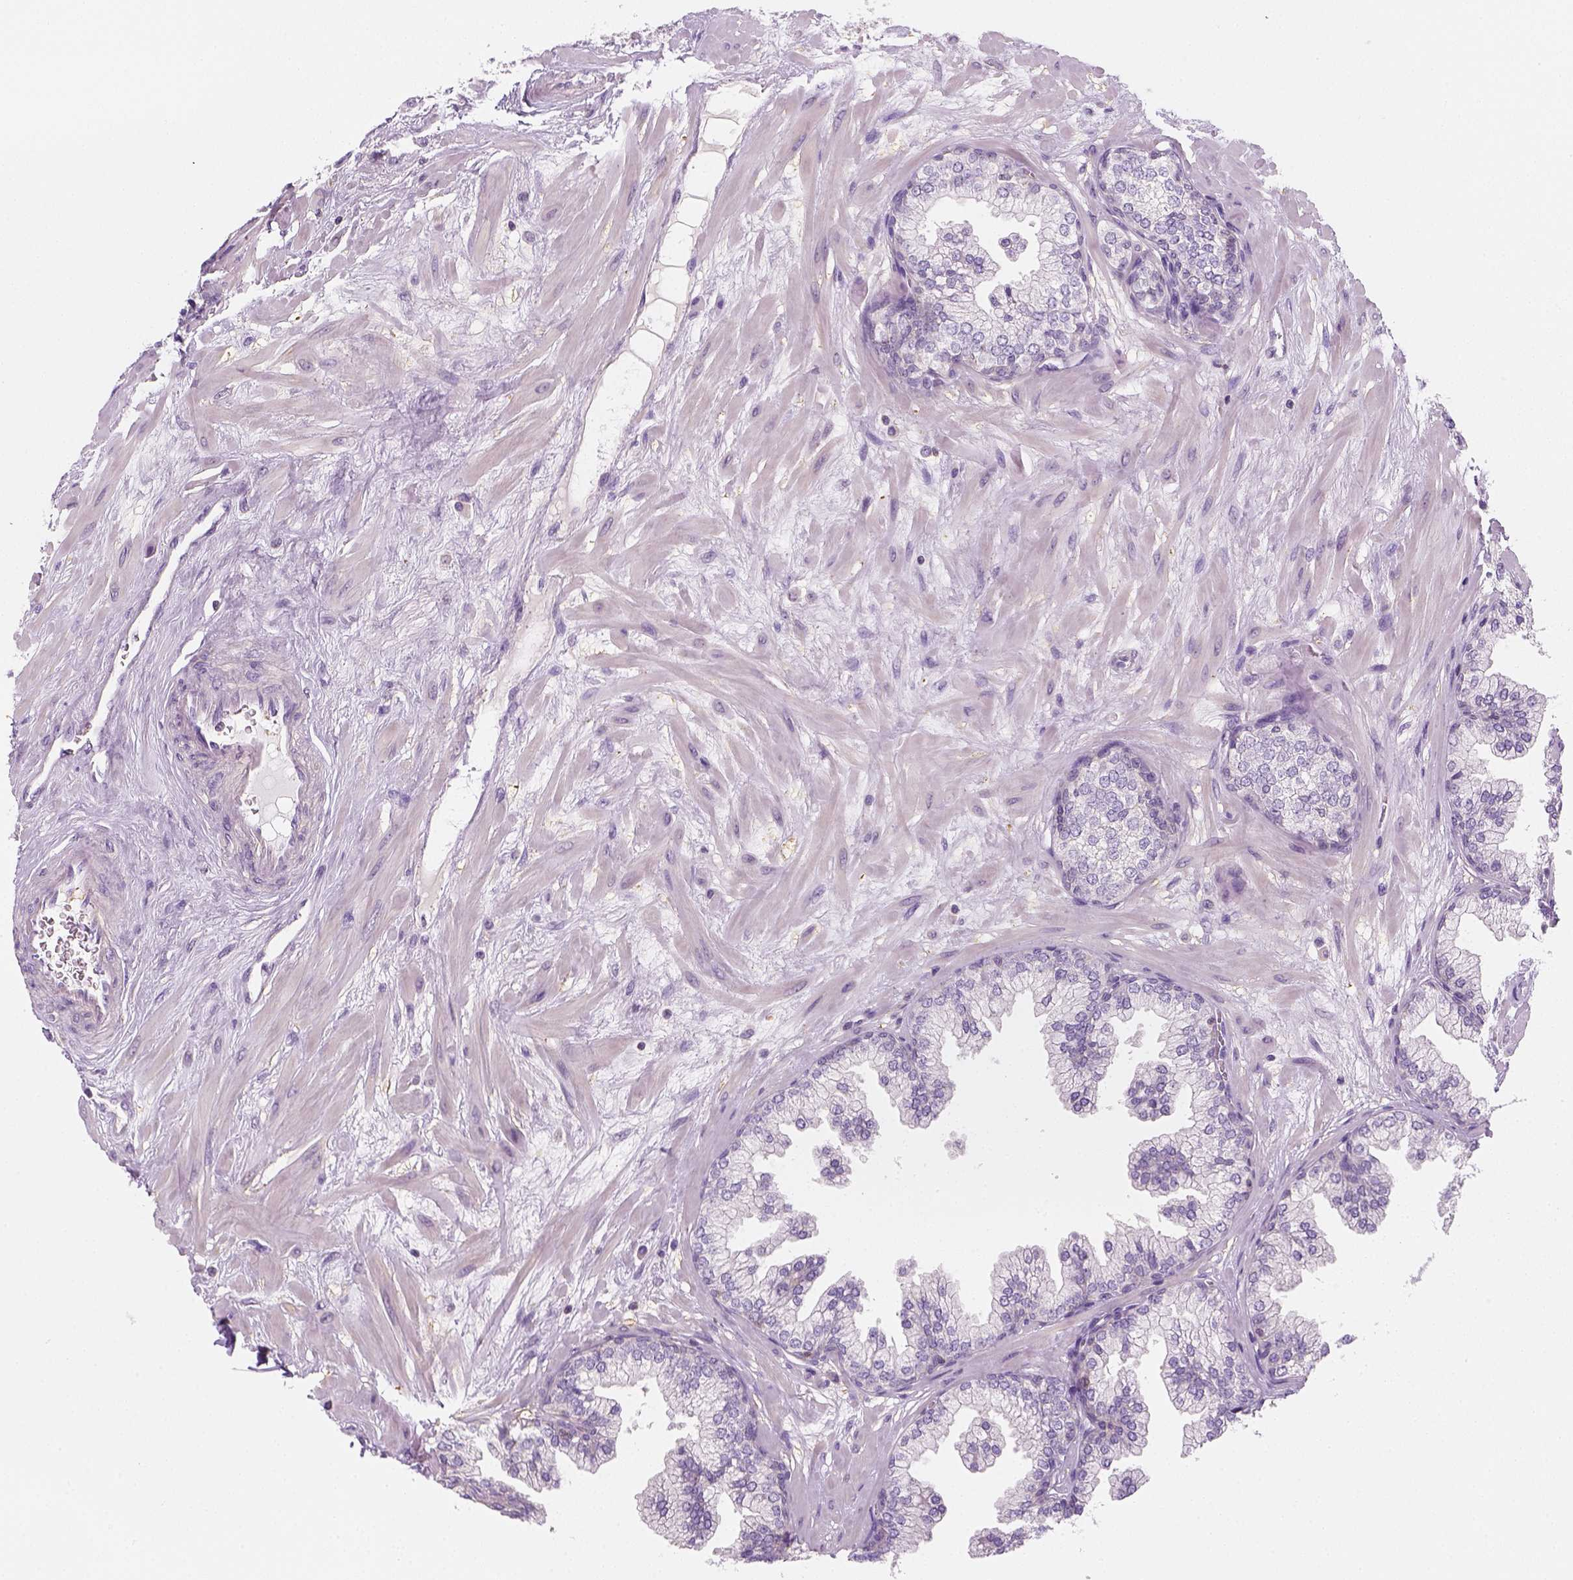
{"staining": {"intensity": "negative", "quantity": "none", "location": "none"}, "tissue": "prostate", "cell_type": "Glandular cells", "image_type": "normal", "snomed": [{"axis": "morphology", "description": "Normal tissue, NOS"}, {"axis": "topography", "description": "Prostate"}, {"axis": "topography", "description": "Peripheral nerve tissue"}], "caption": "Prostate was stained to show a protein in brown. There is no significant positivity in glandular cells. (Brightfield microscopy of DAB (3,3'-diaminobenzidine) immunohistochemistry at high magnification).", "gene": "EPHB1", "patient": {"sex": "male", "age": 61}}